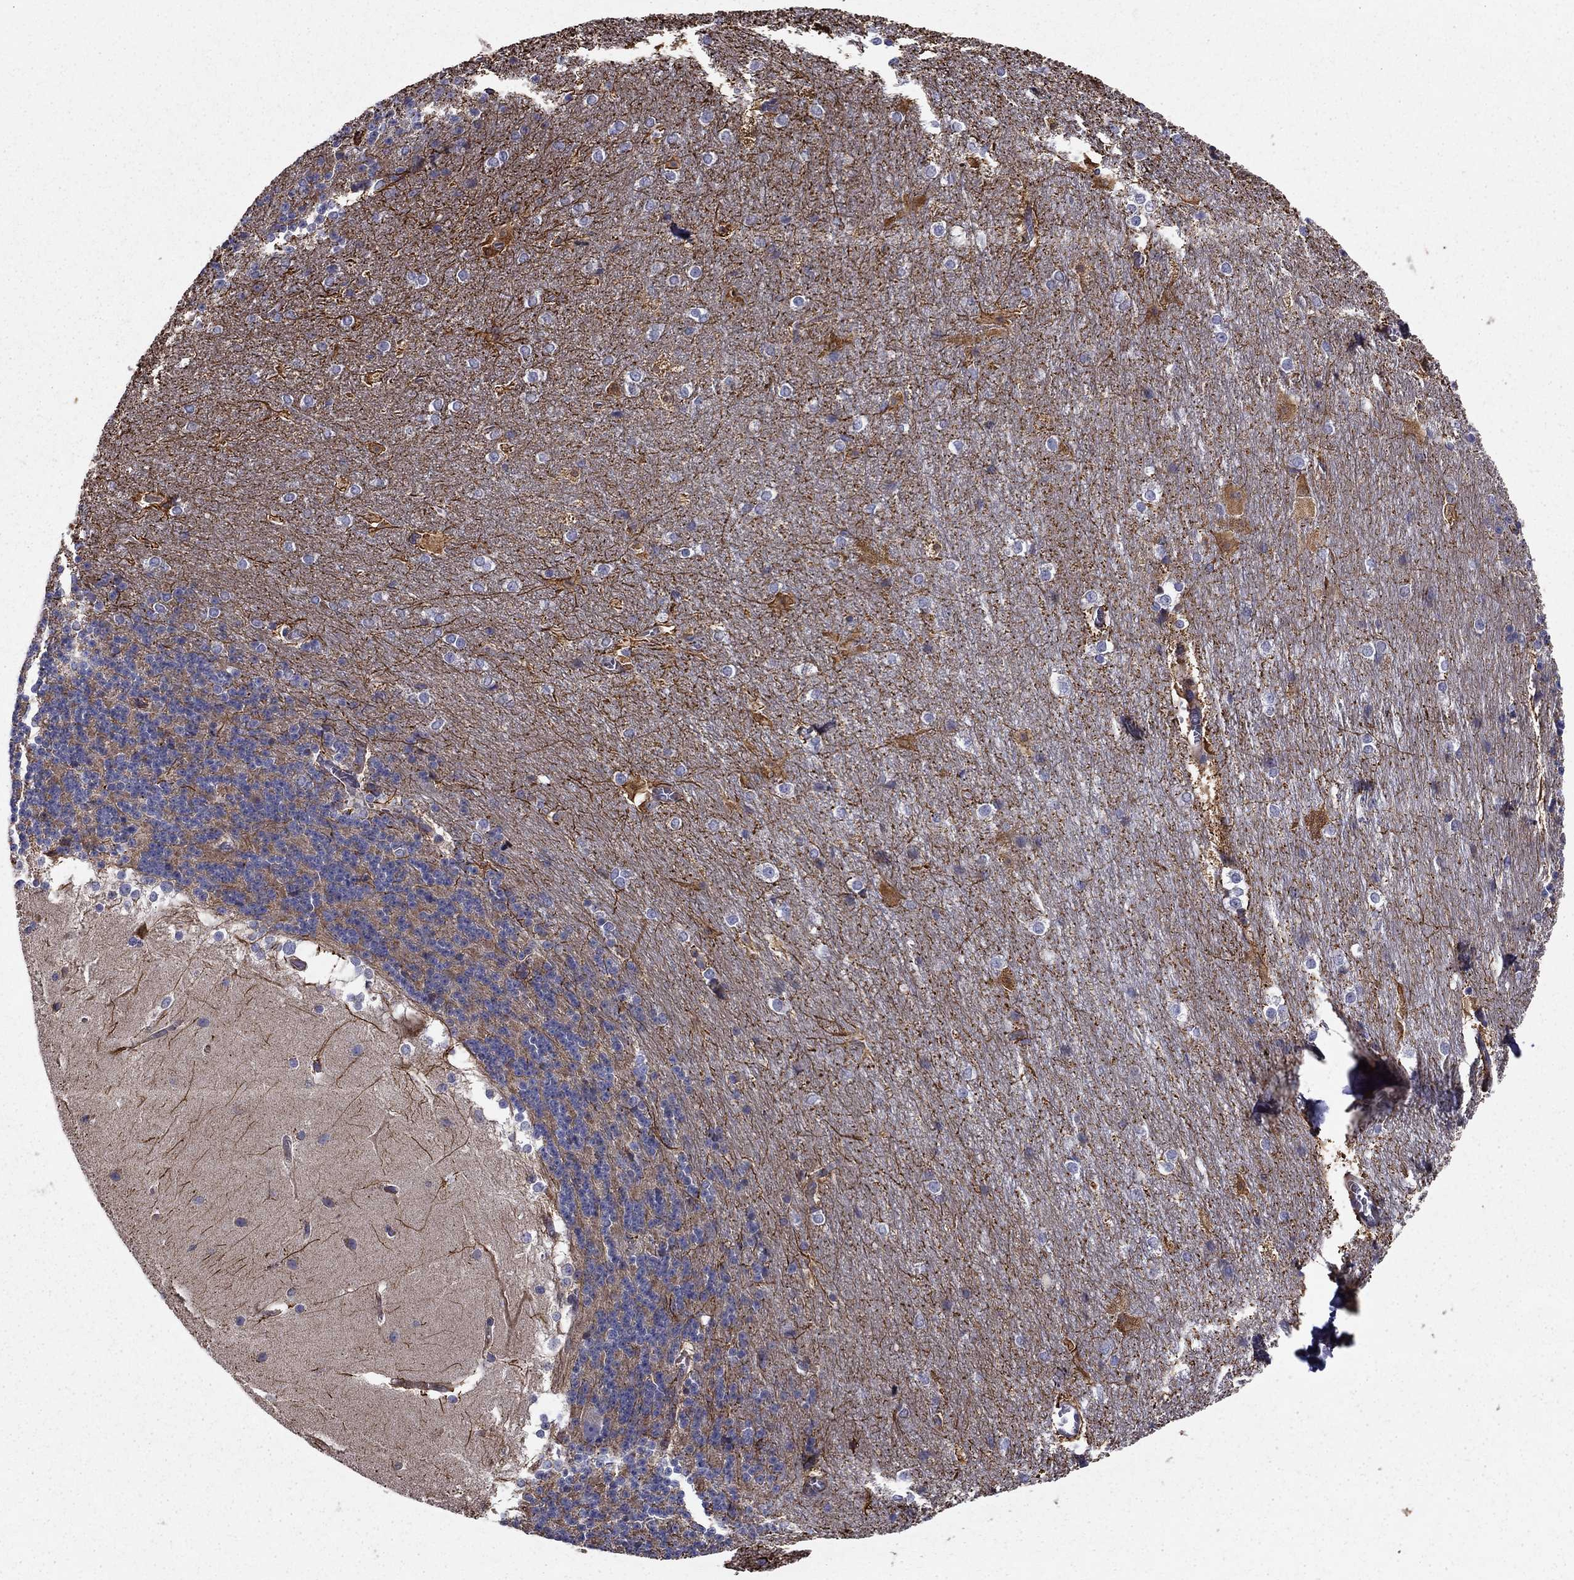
{"staining": {"intensity": "negative", "quantity": "none", "location": "none"}, "tissue": "cerebellum", "cell_type": "Cells in granular layer", "image_type": "normal", "snomed": [{"axis": "morphology", "description": "Normal tissue, NOS"}, {"axis": "topography", "description": "Cerebellum"}], "caption": "Immunohistochemistry (IHC) photomicrograph of normal human cerebellum stained for a protein (brown), which demonstrates no positivity in cells in granular layer.", "gene": "CLSTN1", "patient": {"sex": "female", "age": 19}}